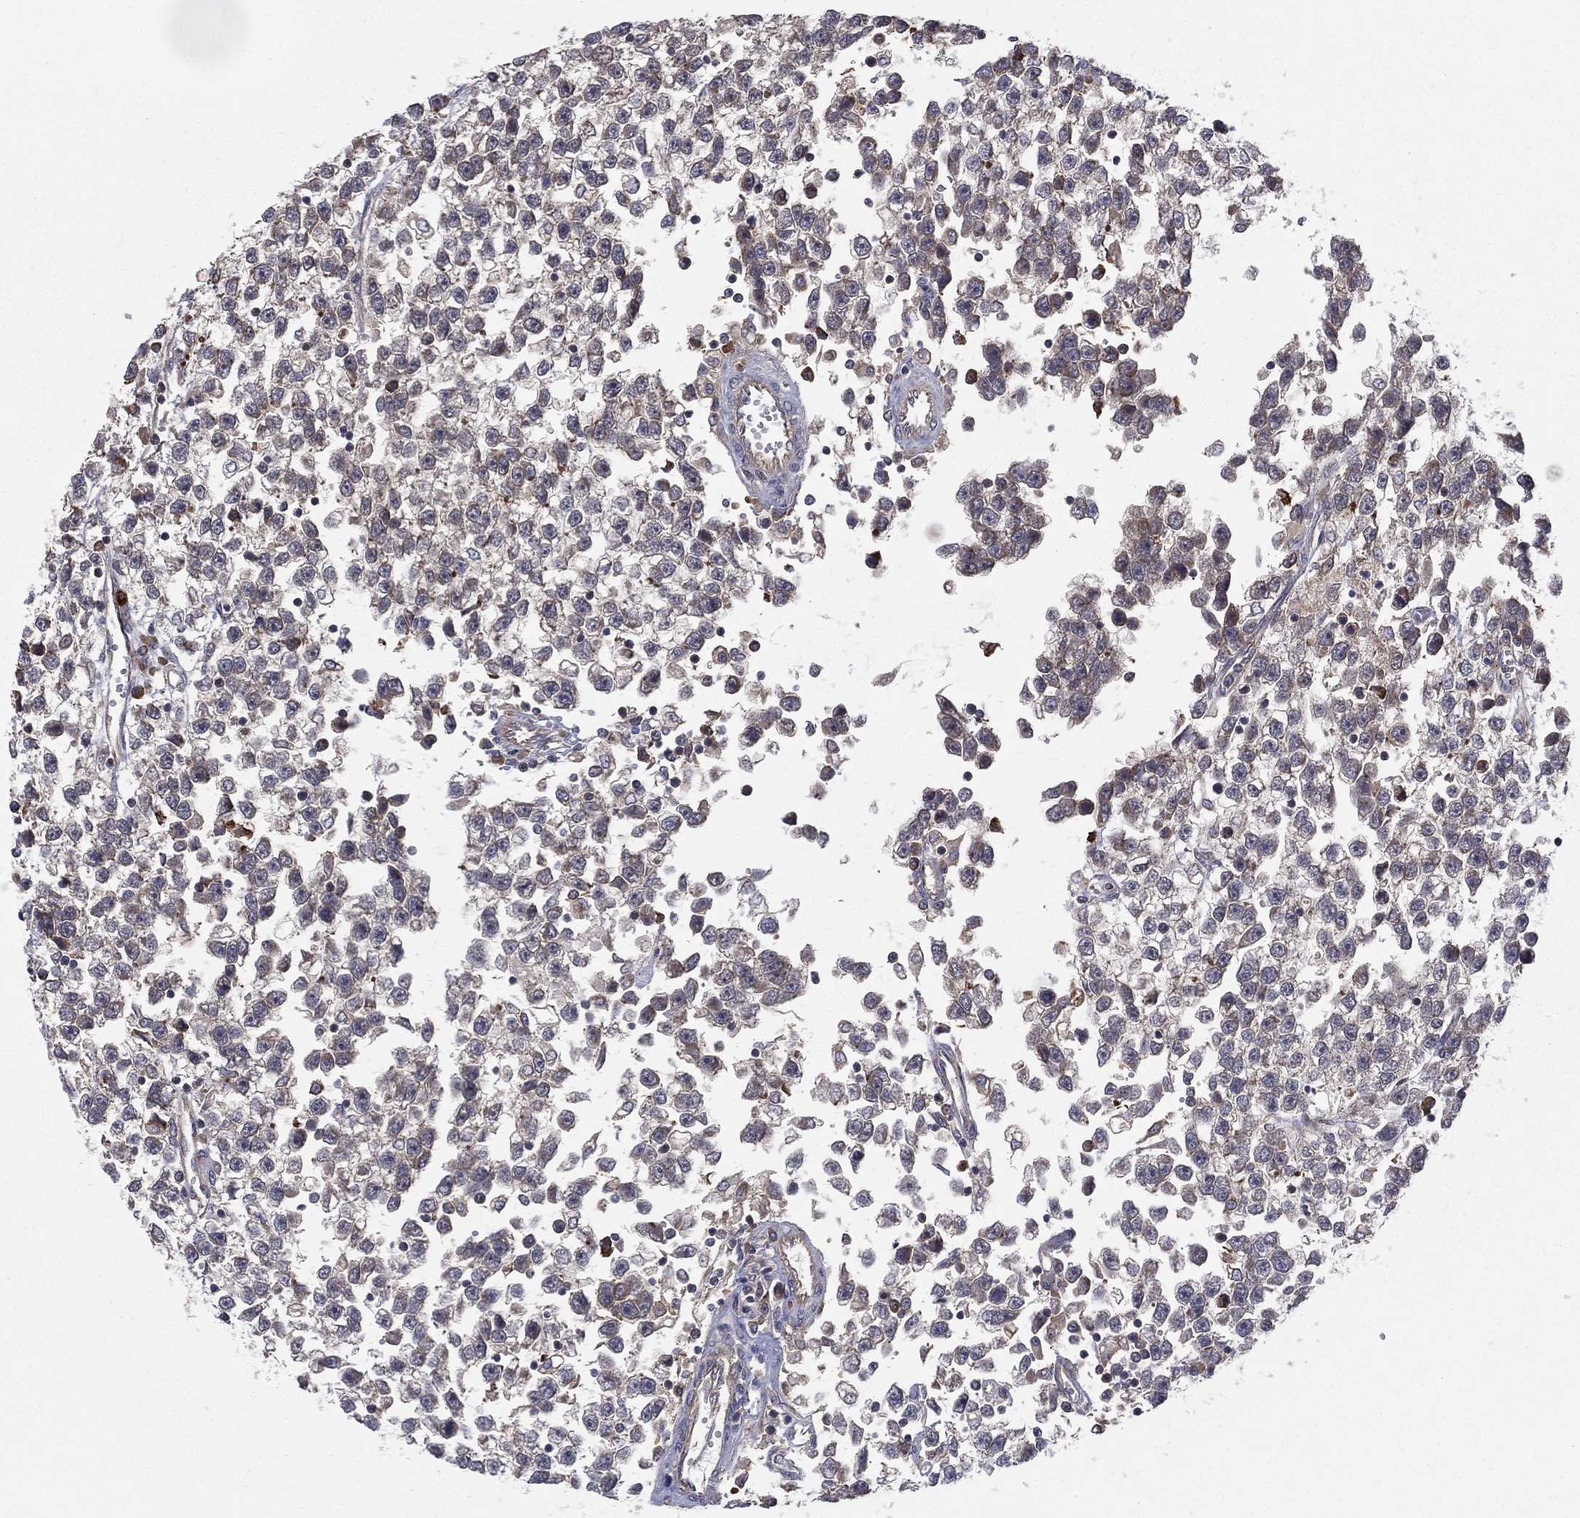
{"staining": {"intensity": "moderate", "quantity": "25%-75%", "location": "cytoplasmic/membranous"}, "tissue": "testis cancer", "cell_type": "Tumor cells", "image_type": "cancer", "snomed": [{"axis": "morphology", "description": "Seminoma, NOS"}, {"axis": "topography", "description": "Testis"}], "caption": "Immunohistochemical staining of testis cancer (seminoma) displays moderate cytoplasmic/membranous protein expression in approximately 25%-75% of tumor cells.", "gene": "MIX23", "patient": {"sex": "male", "age": 34}}